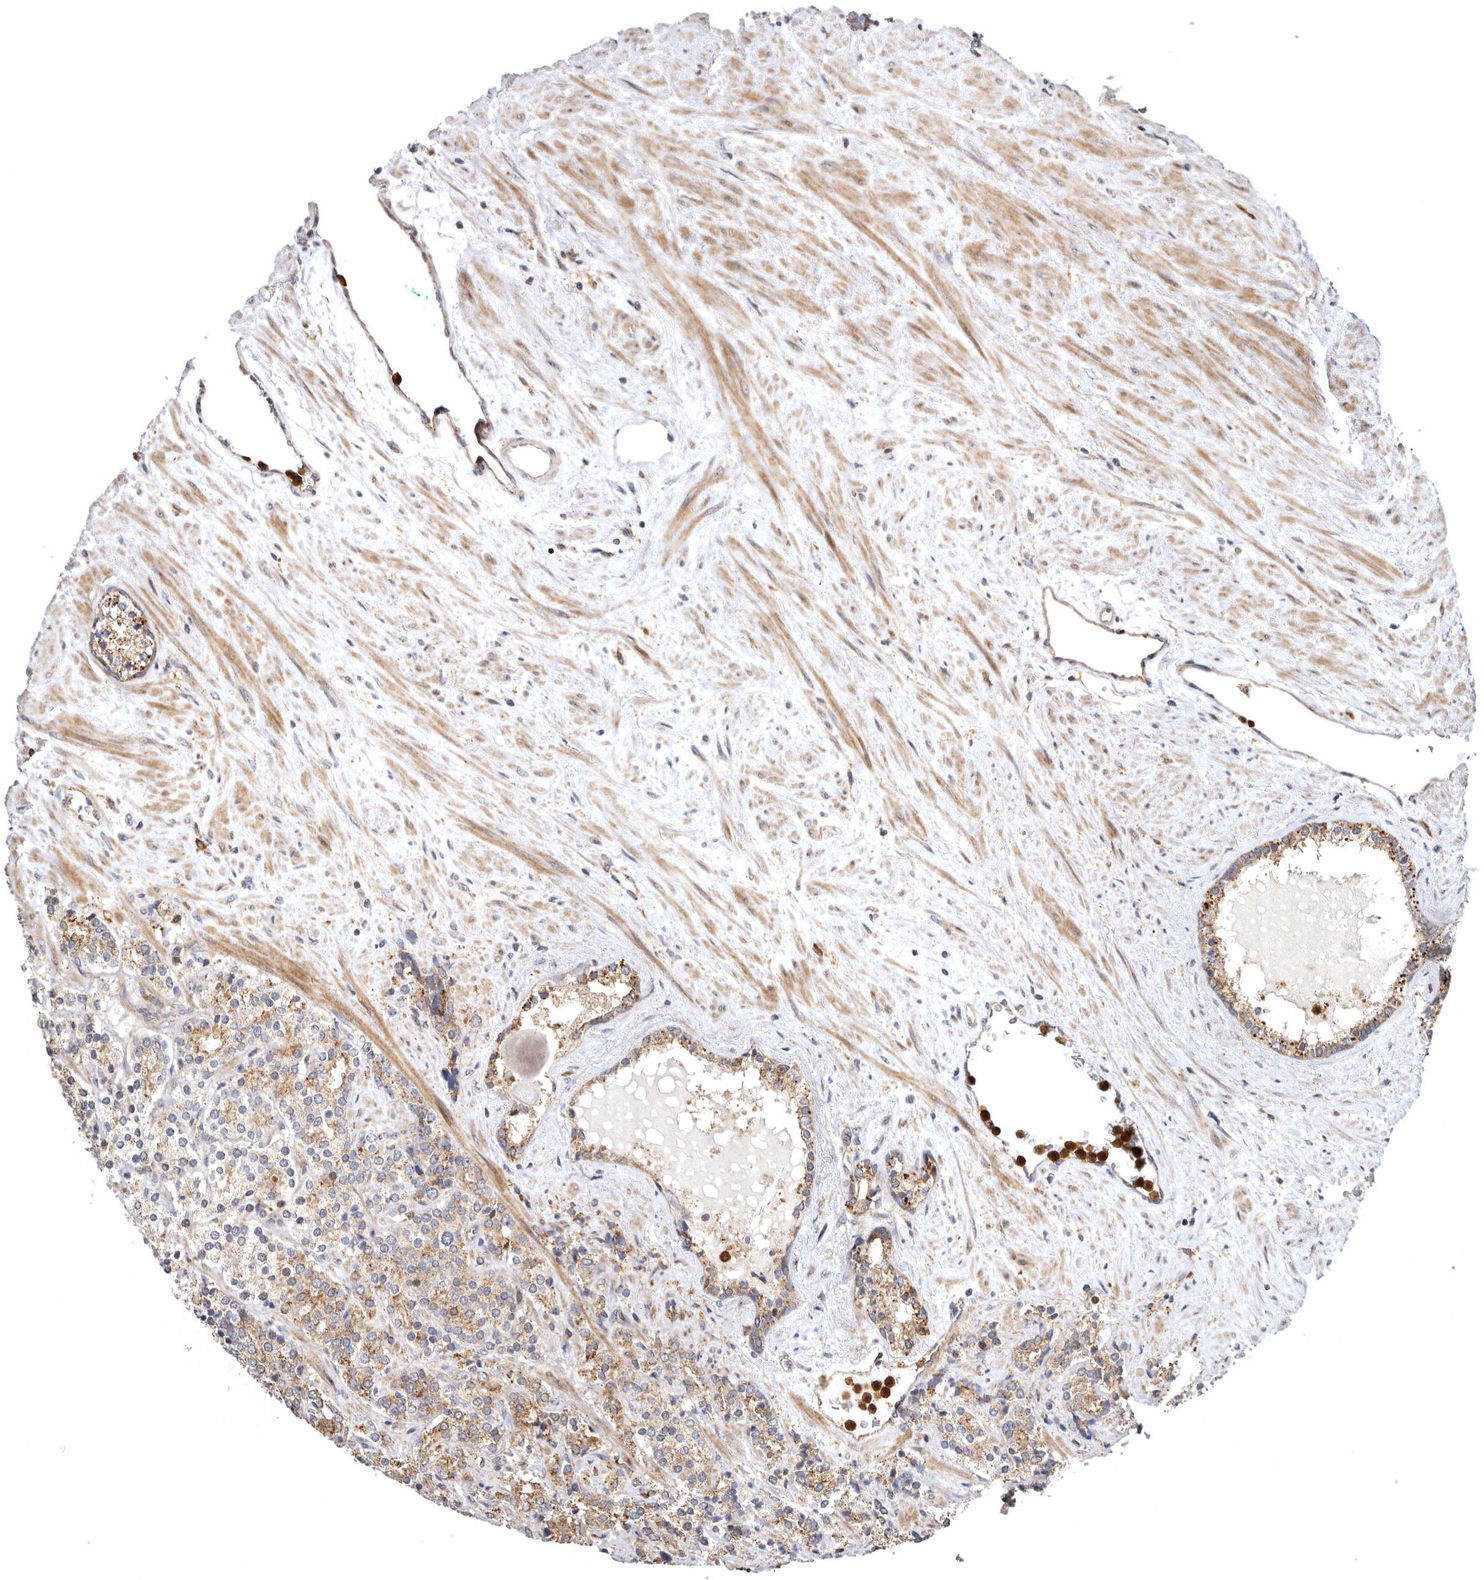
{"staining": {"intensity": "moderate", "quantity": ">75%", "location": "cytoplasmic/membranous"}, "tissue": "prostate cancer", "cell_type": "Tumor cells", "image_type": "cancer", "snomed": [{"axis": "morphology", "description": "Adenocarcinoma, High grade"}, {"axis": "topography", "description": "Prostate"}], "caption": "This is a histology image of immunohistochemistry staining of high-grade adenocarcinoma (prostate), which shows moderate staining in the cytoplasmic/membranous of tumor cells.", "gene": "FGFR4", "patient": {"sex": "male", "age": 71}}